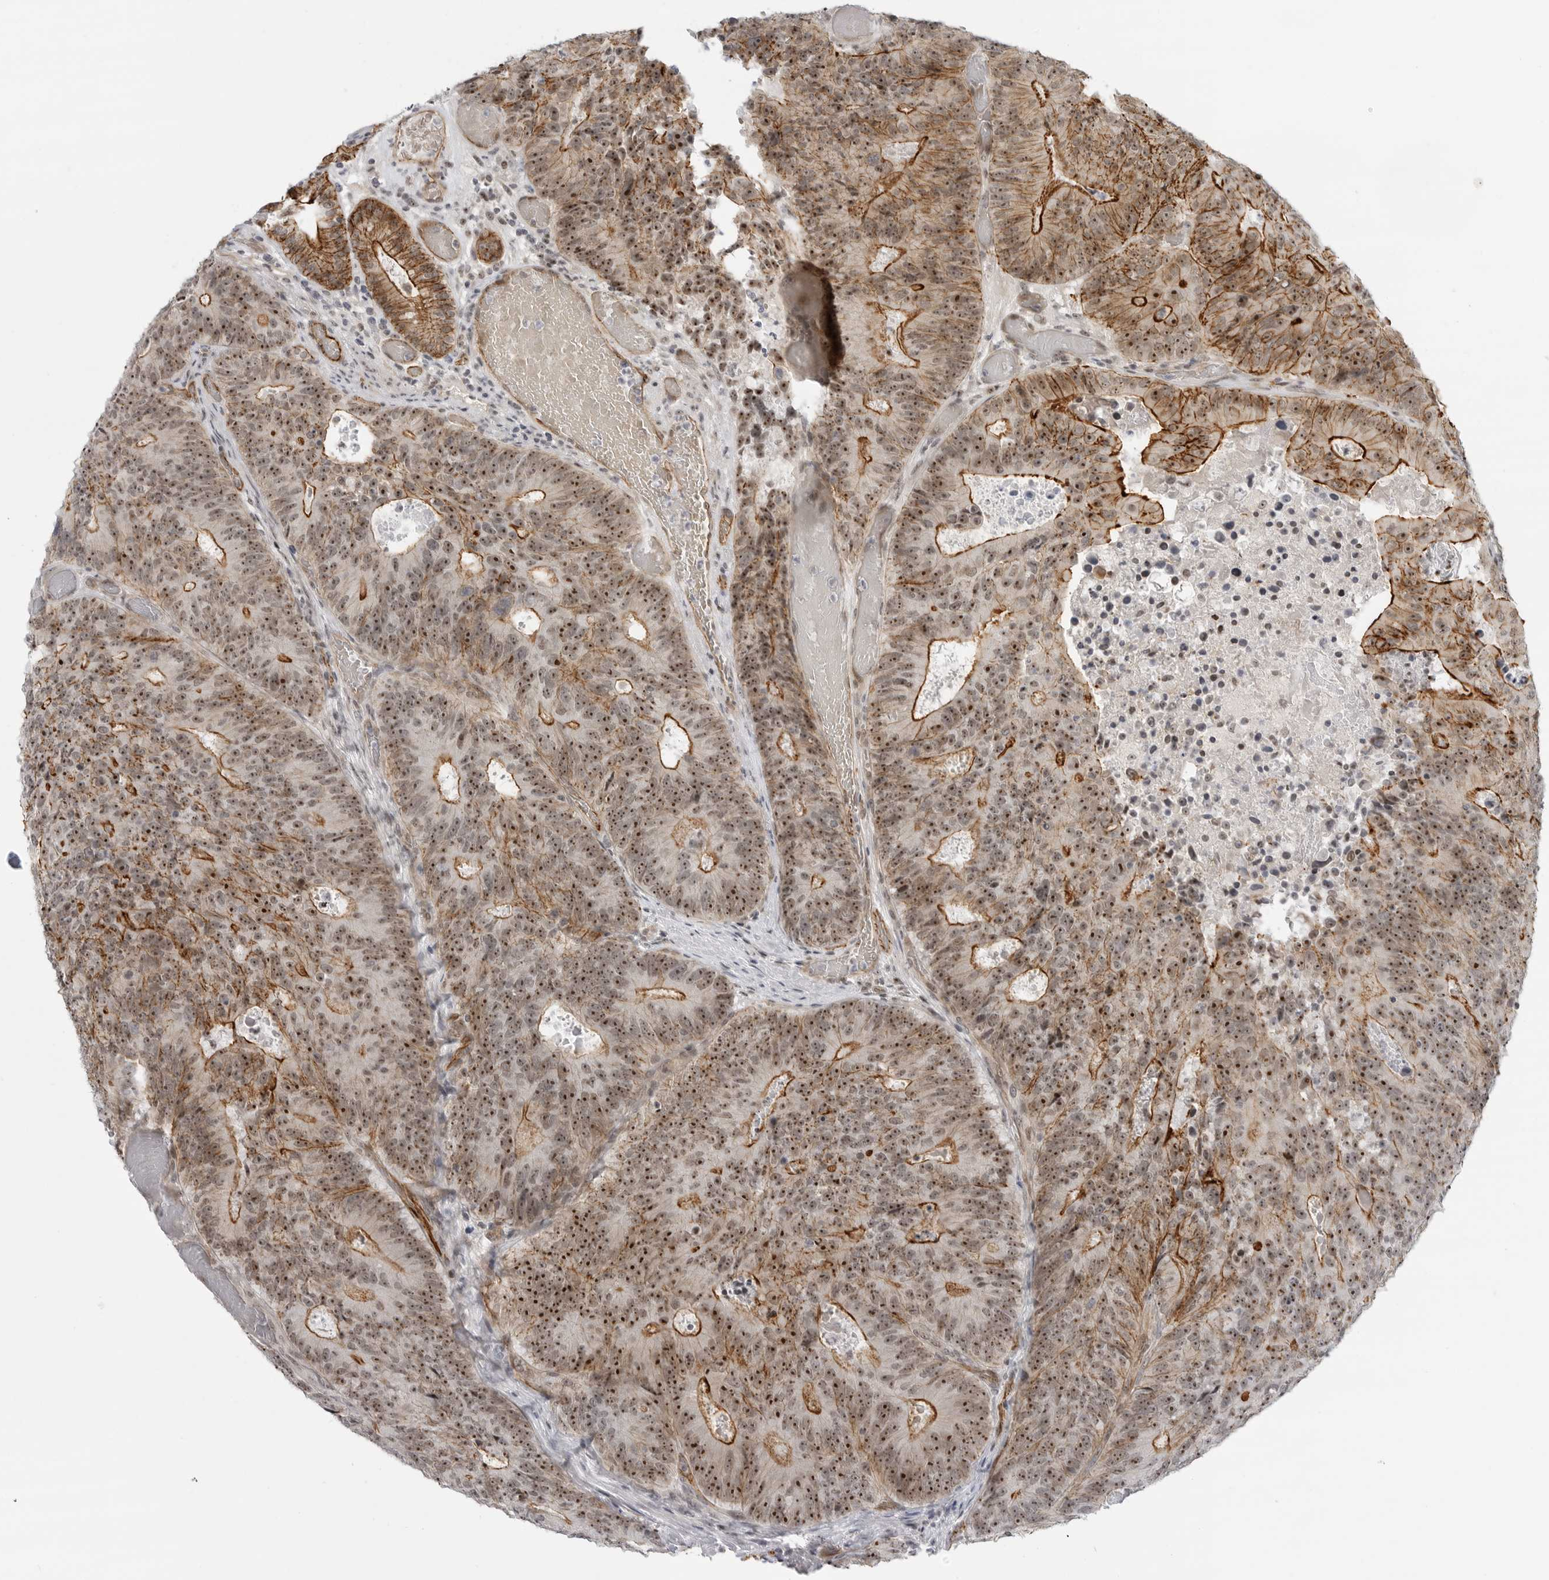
{"staining": {"intensity": "strong", "quantity": ">75%", "location": "cytoplasmic/membranous,nuclear"}, "tissue": "colorectal cancer", "cell_type": "Tumor cells", "image_type": "cancer", "snomed": [{"axis": "morphology", "description": "Adenocarcinoma, NOS"}, {"axis": "topography", "description": "Colon"}], "caption": "Approximately >75% of tumor cells in colorectal cancer (adenocarcinoma) display strong cytoplasmic/membranous and nuclear protein expression as visualized by brown immunohistochemical staining.", "gene": "CEP295NL", "patient": {"sex": "male", "age": 87}}